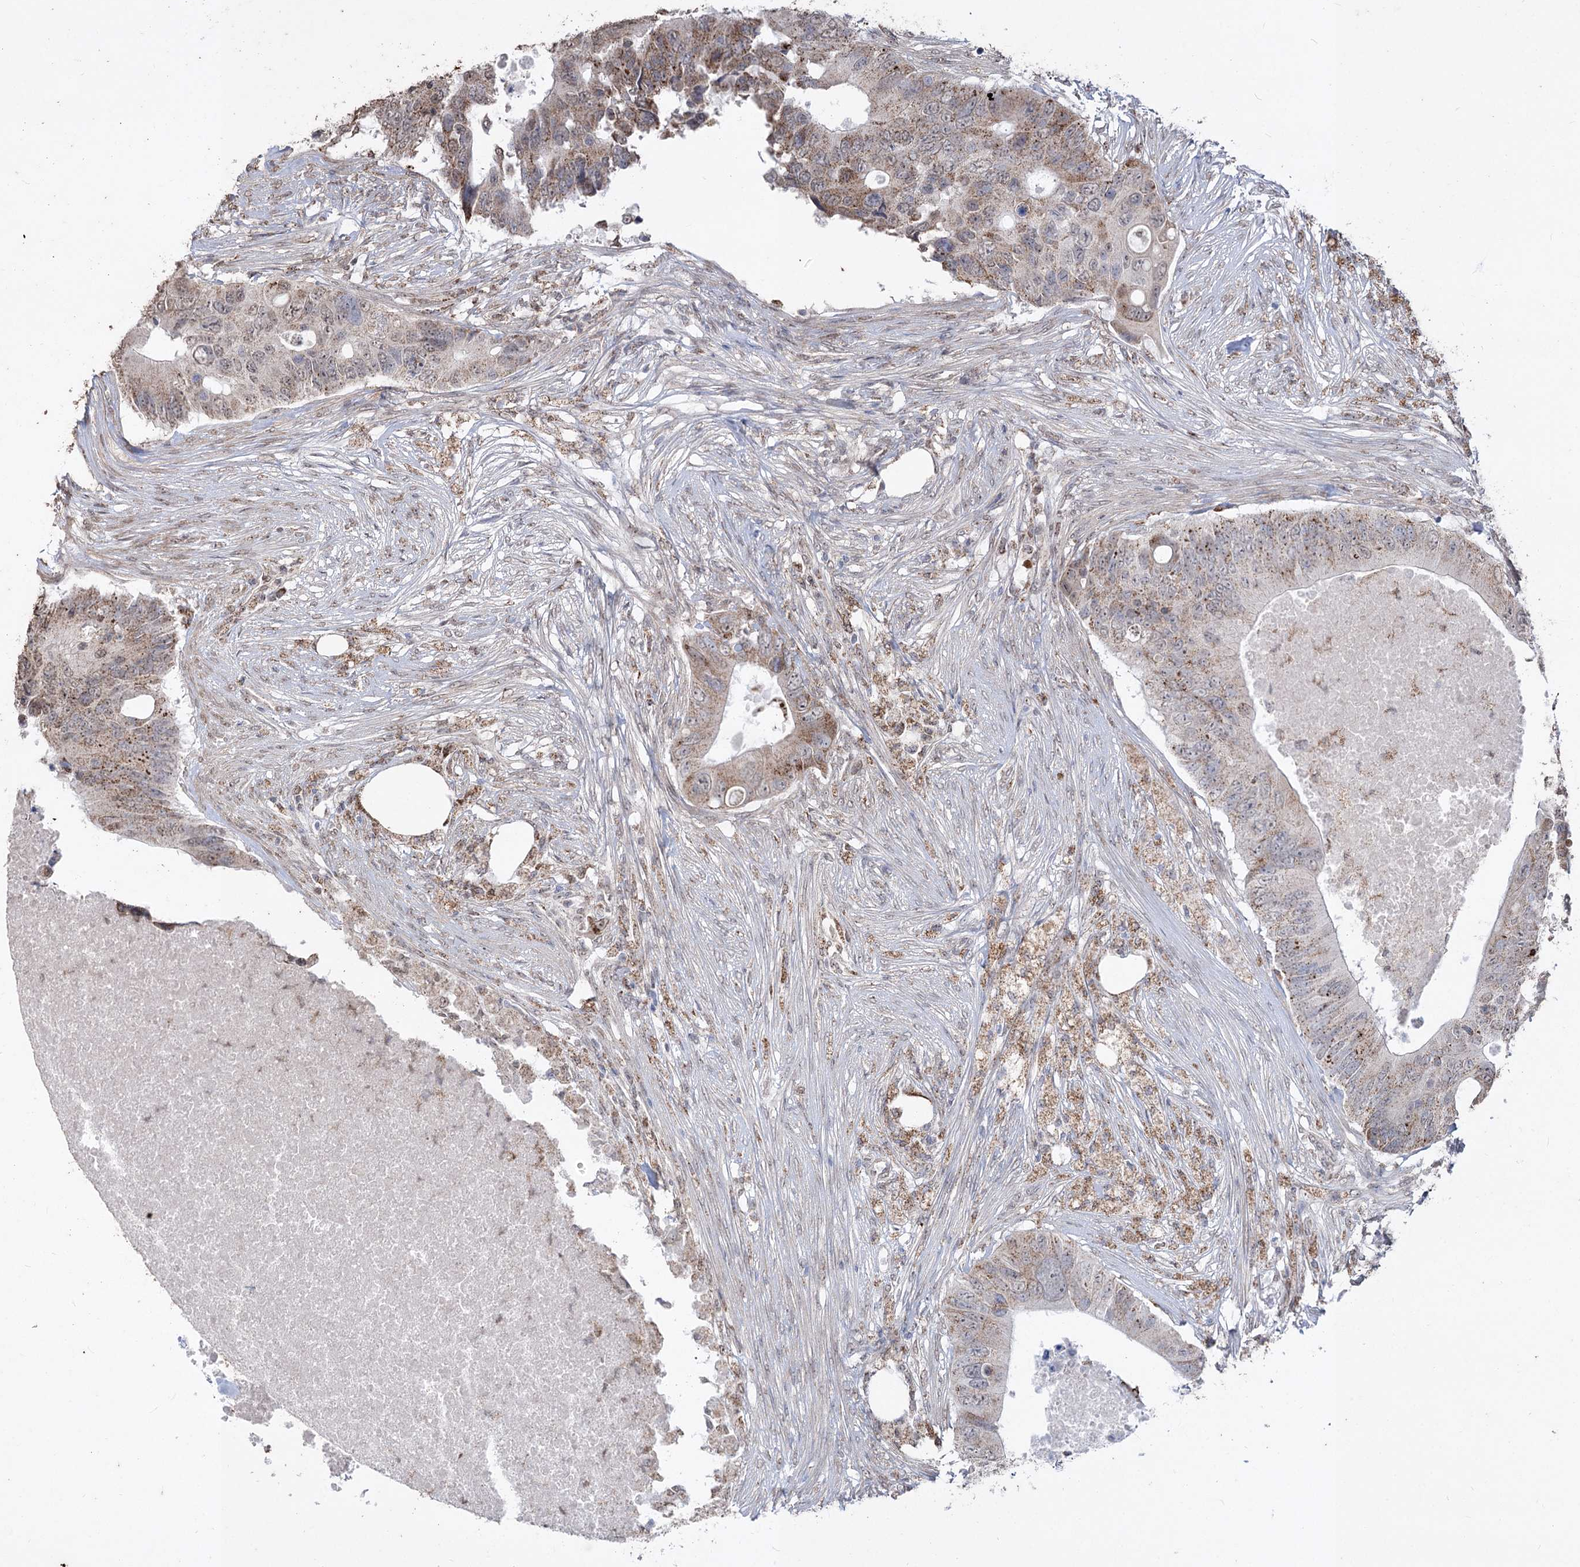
{"staining": {"intensity": "moderate", "quantity": ">75%", "location": "cytoplasmic/membranous"}, "tissue": "colorectal cancer", "cell_type": "Tumor cells", "image_type": "cancer", "snomed": [{"axis": "morphology", "description": "Adenocarcinoma, NOS"}, {"axis": "topography", "description": "Colon"}], "caption": "Human colorectal cancer stained with a protein marker exhibits moderate staining in tumor cells.", "gene": "ZSCAN23", "patient": {"sex": "male", "age": 71}}